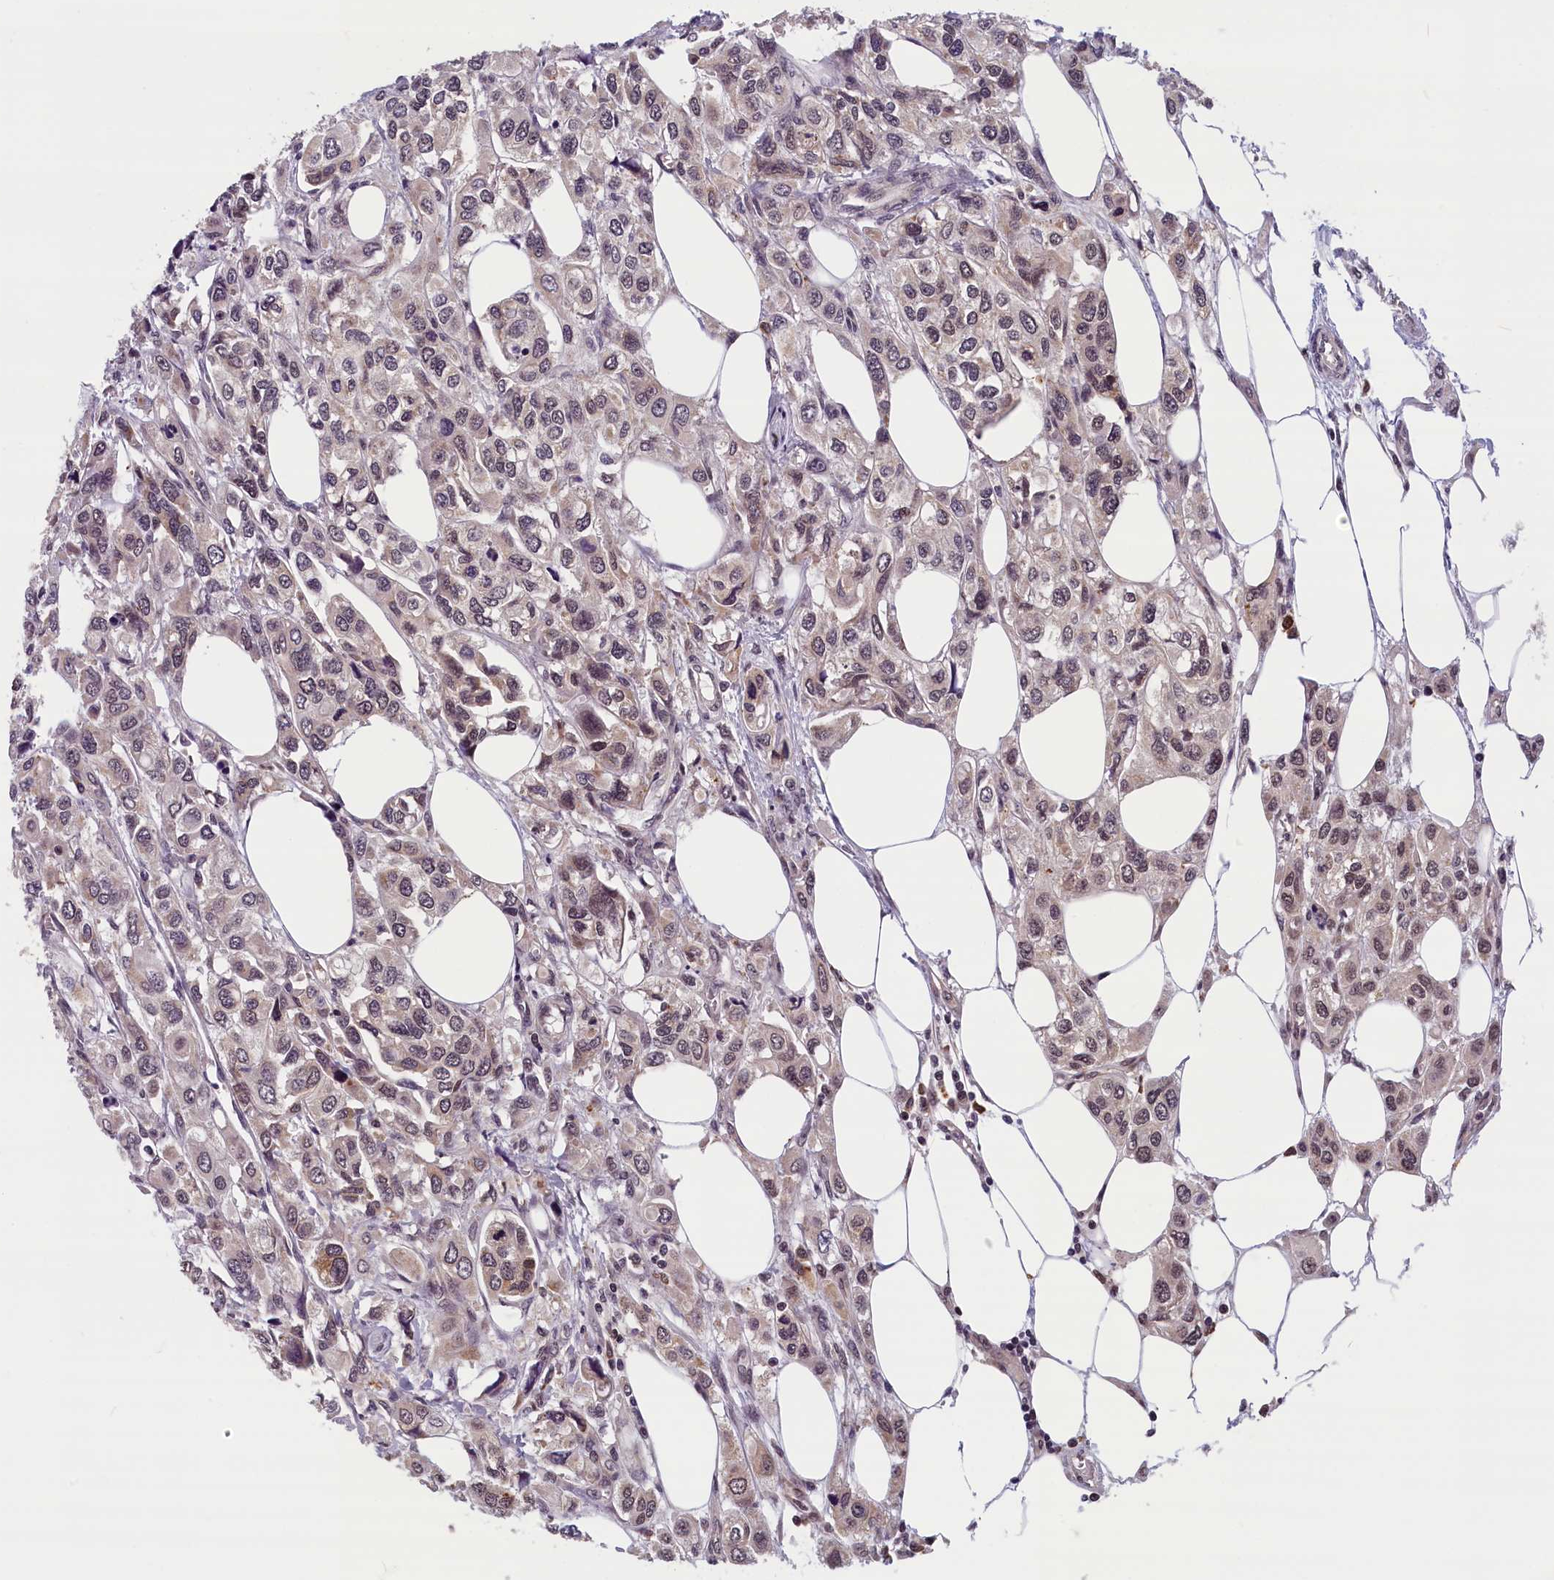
{"staining": {"intensity": "weak", "quantity": "<25%", "location": "cytoplasmic/membranous,nuclear"}, "tissue": "urothelial cancer", "cell_type": "Tumor cells", "image_type": "cancer", "snomed": [{"axis": "morphology", "description": "Urothelial carcinoma, High grade"}, {"axis": "topography", "description": "Urinary bladder"}], "caption": "Immunohistochemistry of human urothelial cancer displays no positivity in tumor cells.", "gene": "KCNK6", "patient": {"sex": "male", "age": 67}}